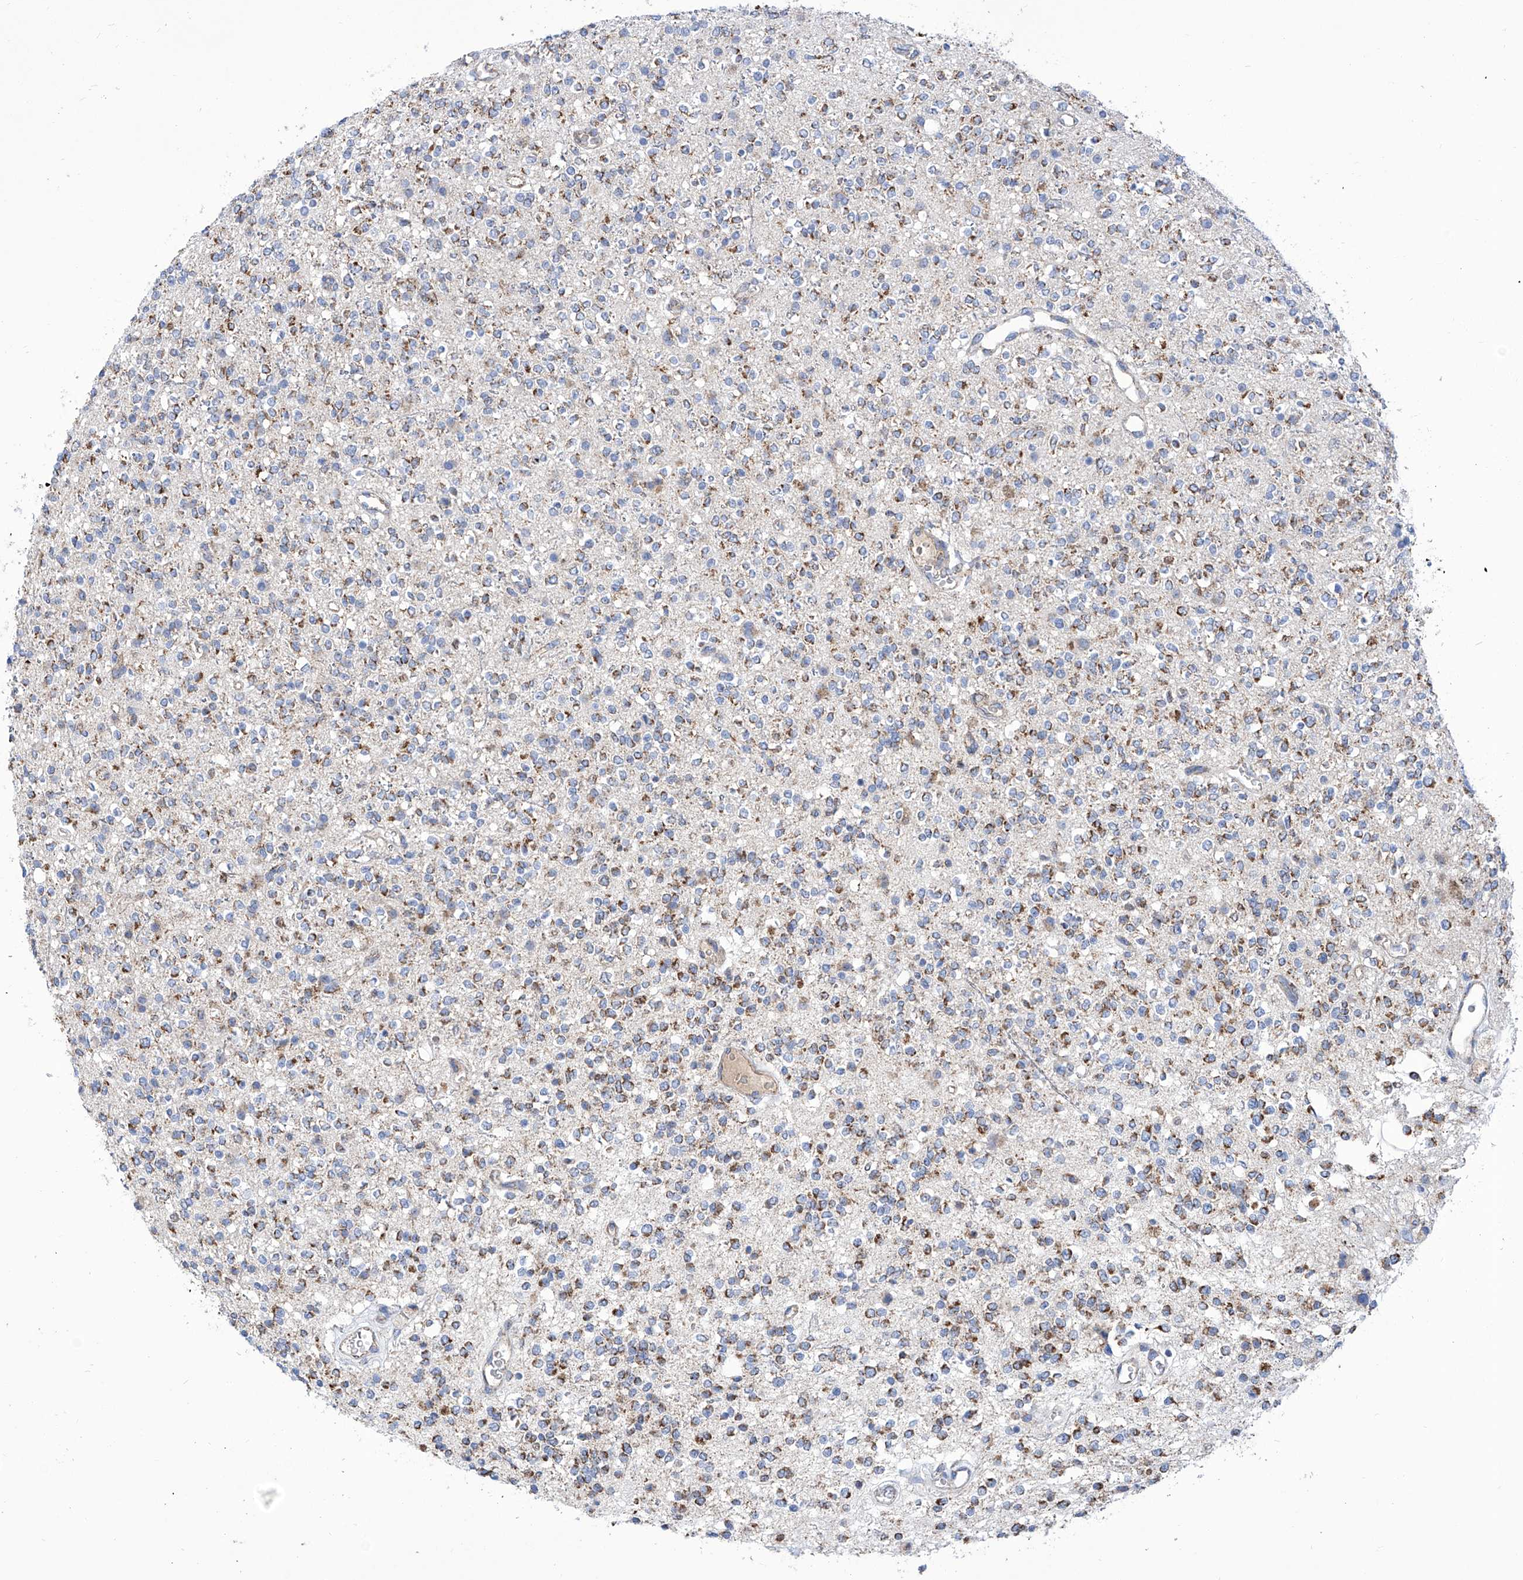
{"staining": {"intensity": "moderate", "quantity": "25%-75%", "location": "cytoplasmic/membranous"}, "tissue": "glioma", "cell_type": "Tumor cells", "image_type": "cancer", "snomed": [{"axis": "morphology", "description": "Glioma, malignant, High grade"}, {"axis": "topography", "description": "Brain"}], "caption": "Malignant glioma (high-grade) stained with DAB (3,3'-diaminobenzidine) IHC demonstrates medium levels of moderate cytoplasmic/membranous expression in about 25%-75% of tumor cells. (DAB IHC, brown staining for protein, blue staining for nuclei).", "gene": "SRBD1", "patient": {"sex": "male", "age": 34}}